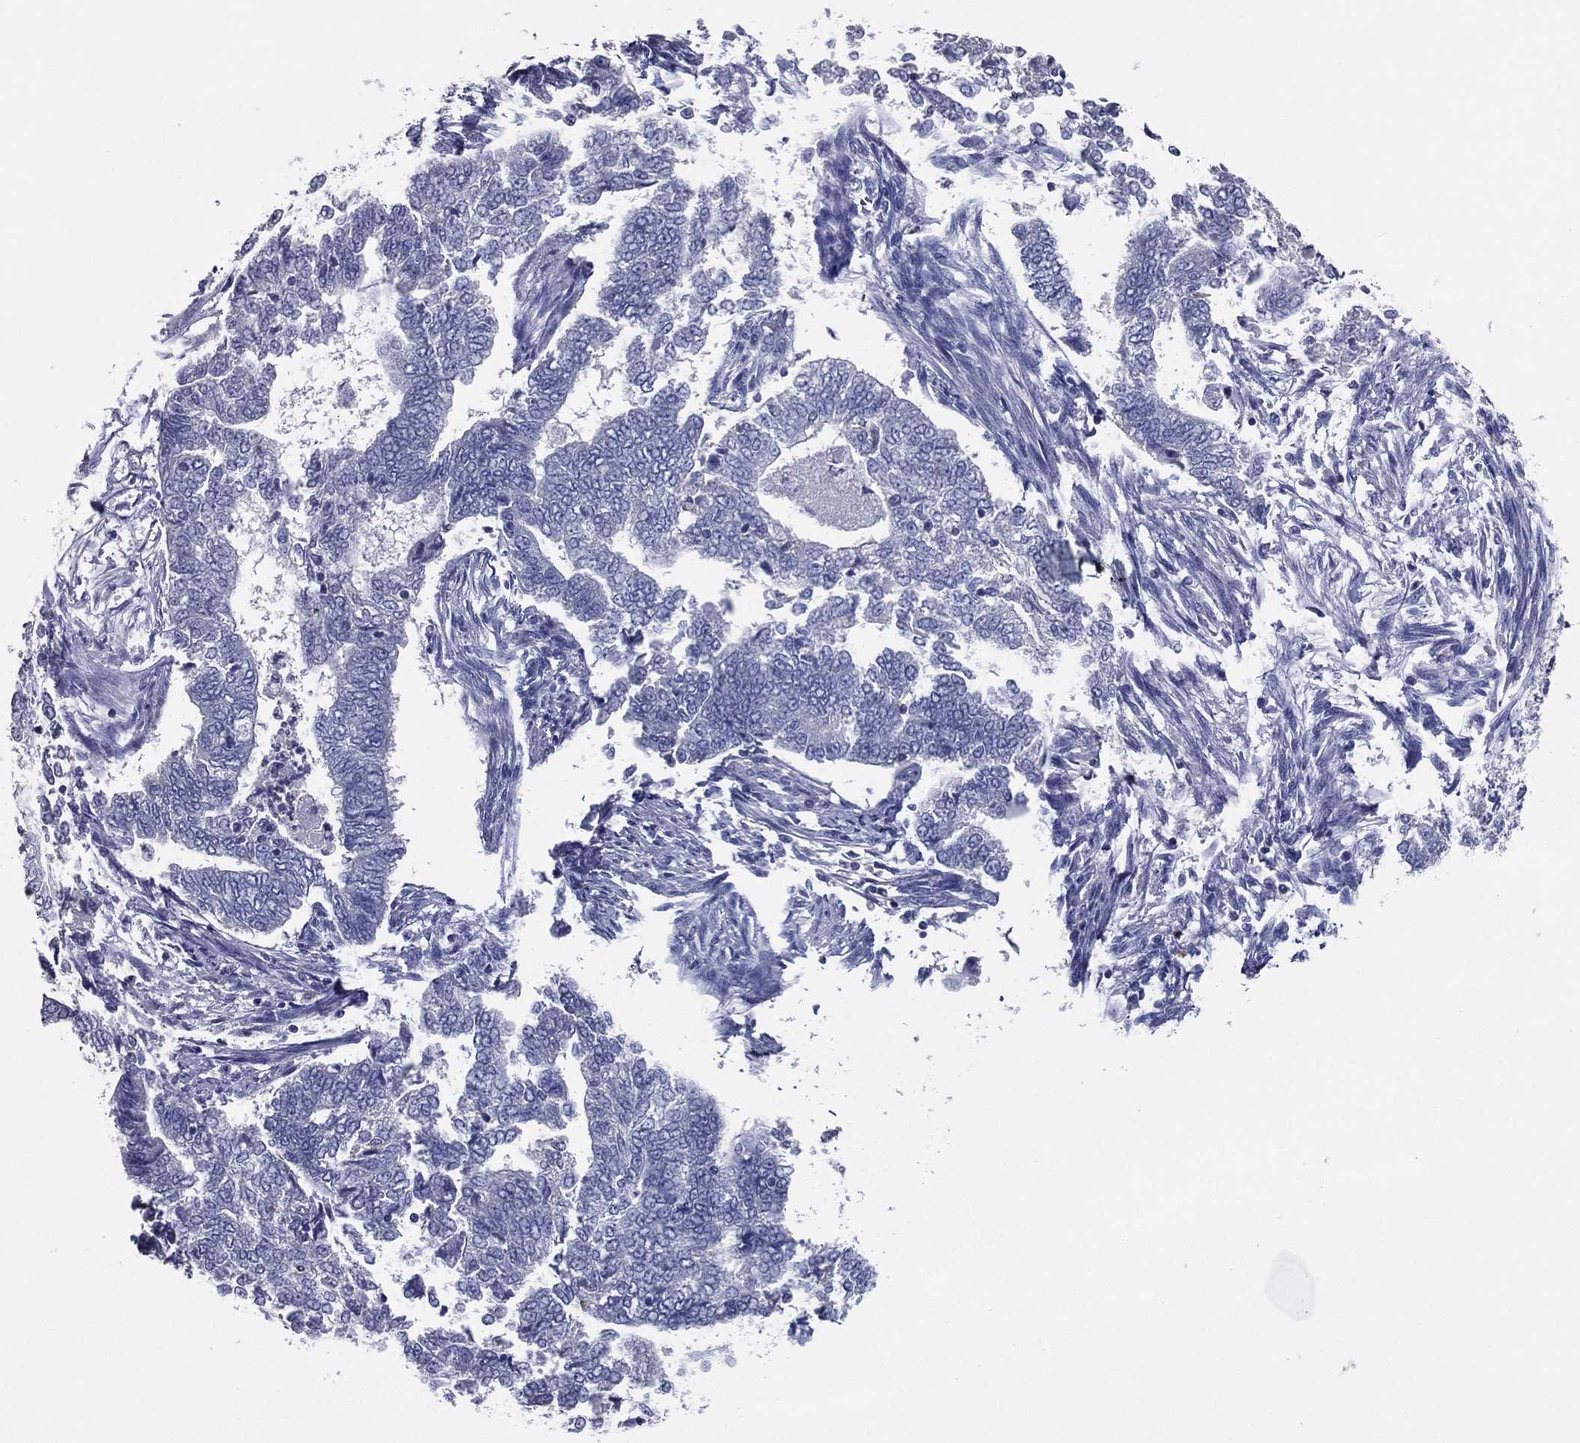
{"staining": {"intensity": "negative", "quantity": "none", "location": "none"}, "tissue": "endometrial cancer", "cell_type": "Tumor cells", "image_type": "cancer", "snomed": [{"axis": "morphology", "description": "Adenocarcinoma, NOS"}, {"axis": "topography", "description": "Endometrium"}], "caption": "Photomicrograph shows no significant protein staining in tumor cells of endometrial cancer.", "gene": "TFAP2A", "patient": {"sex": "female", "age": 65}}